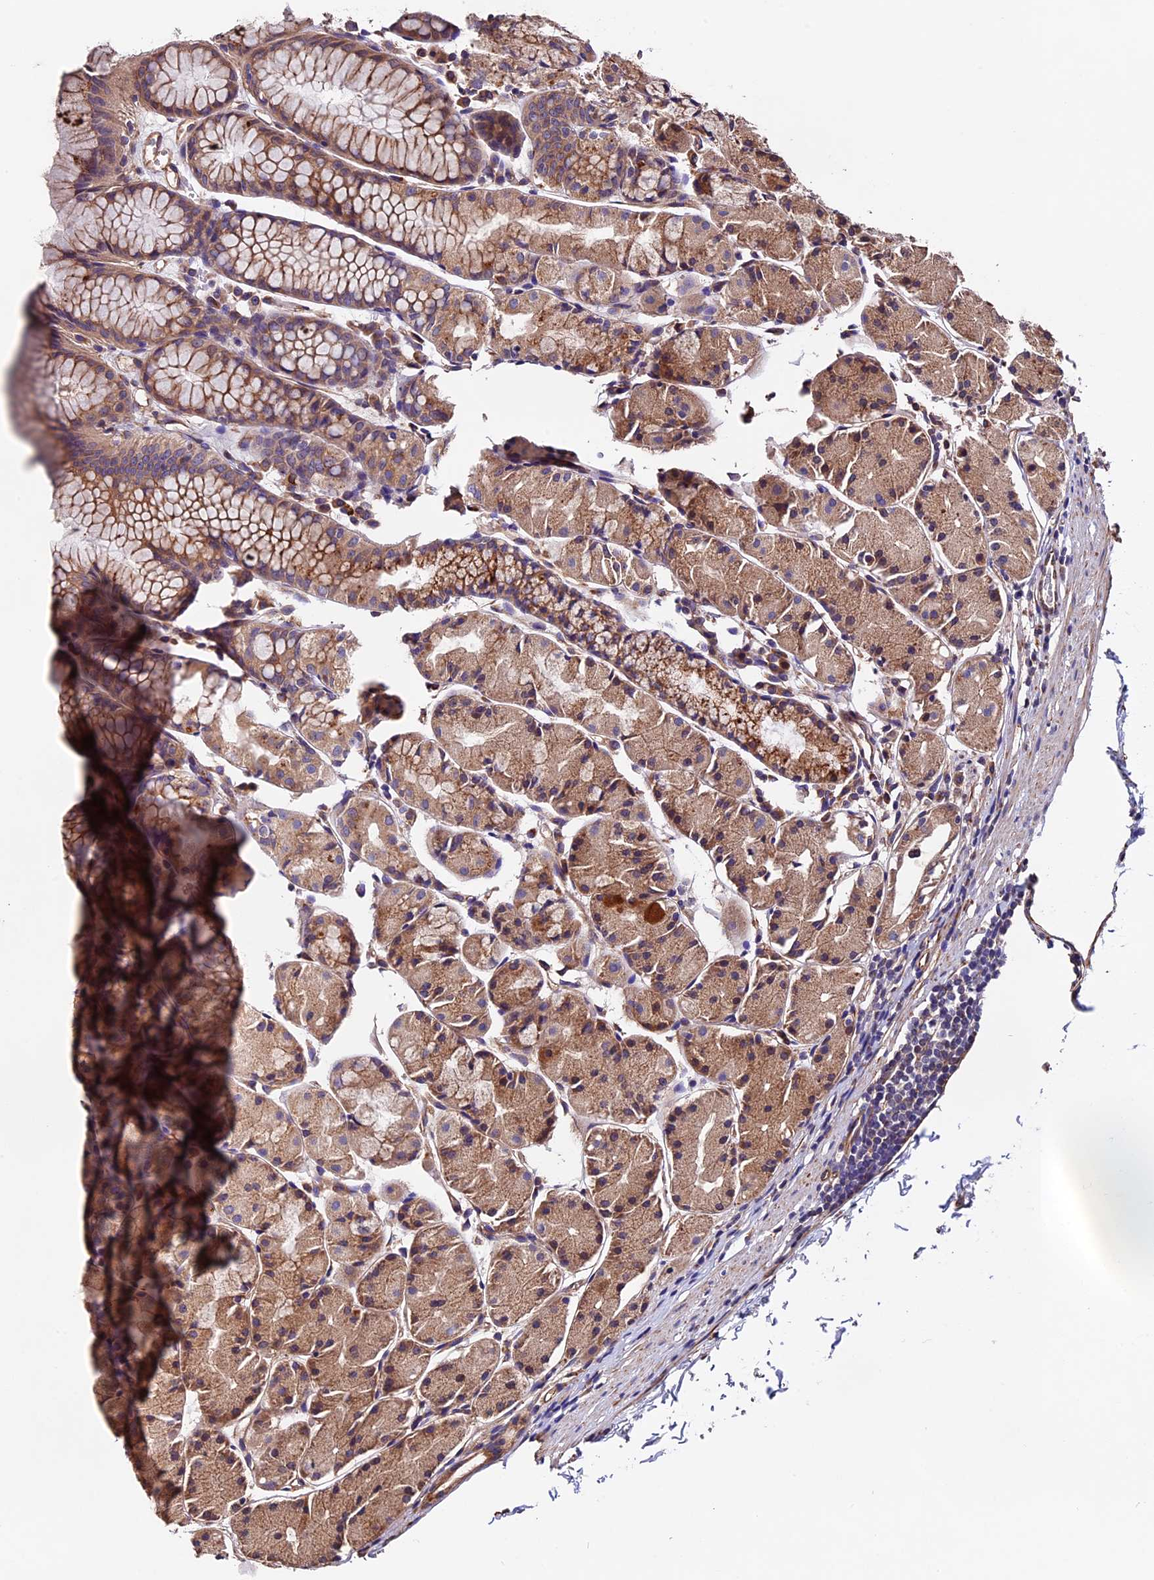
{"staining": {"intensity": "moderate", "quantity": ">75%", "location": "cytoplasmic/membranous"}, "tissue": "stomach", "cell_type": "Glandular cells", "image_type": "normal", "snomed": [{"axis": "morphology", "description": "Normal tissue, NOS"}, {"axis": "topography", "description": "Stomach, upper"}], "caption": "Protein expression analysis of normal human stomach reveals moderate cytoplasmic/membranous staining in about >75% of glandular cells. Nuclei are stained in blue.", "gene": "CLN5", "patient": {"sex": "male", "age": 47}}